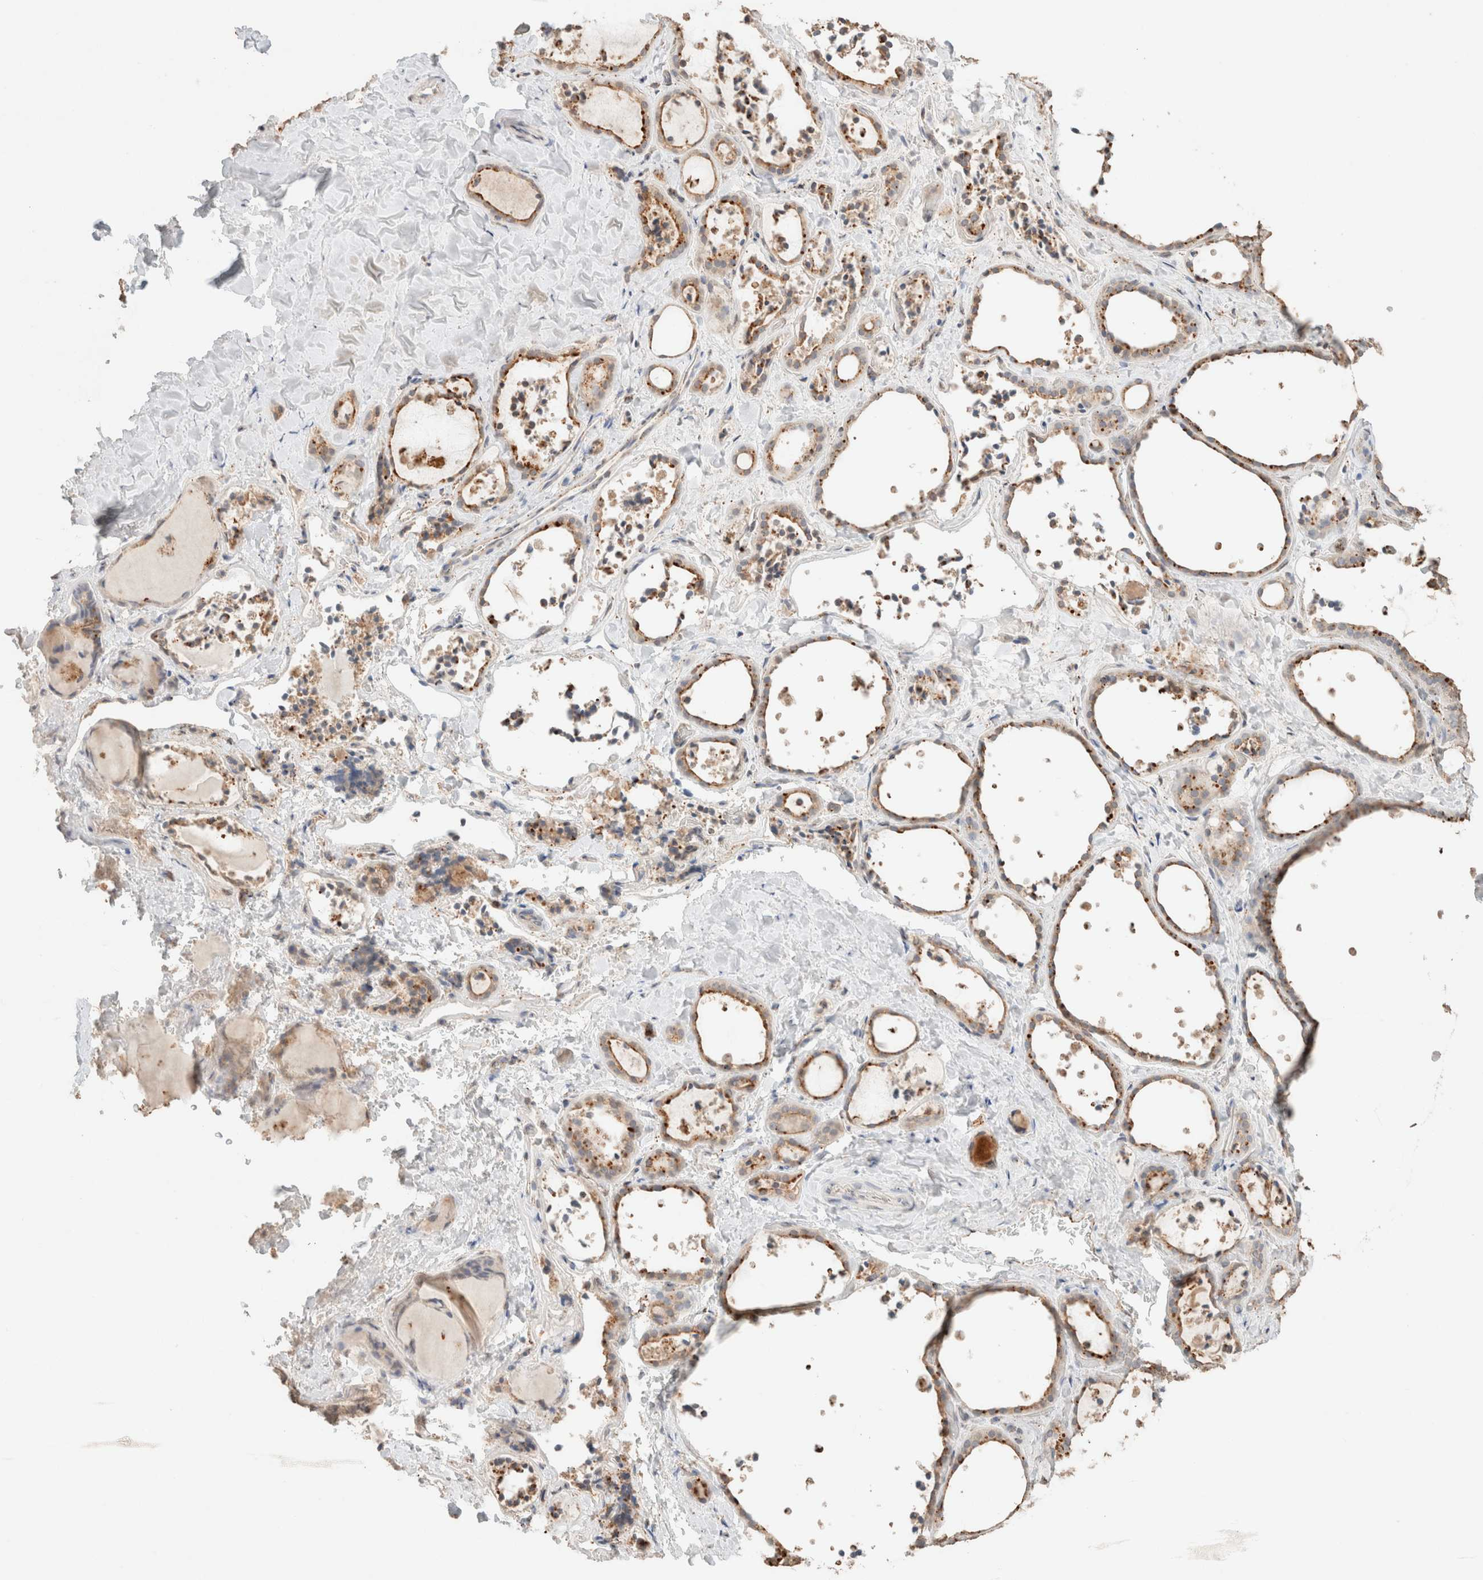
{"staining": {"intensity": "moderate", "quantity": "25%-75%", "location": "cytoplasmic/membranous"}, "tissue": "thyroid gland", "cell_type": "Glandular cells", "image_type": "normal", "snomed": [{"axis": "morphology", "description": "Normal tissue, NOS"}, {"axis": "topography", "description": "Thyroid gland"}], "caption": "Thyroid gland stained with DAB (3,3'-diaminobenzidine) immunohistochemistry (IHC) reveals medium levels of moderate cytoplasmic/membranous staining in about 25%-75% of glandular cells.", "gene": "CTSC", "patient": {"sex": "female", "age": 44}}